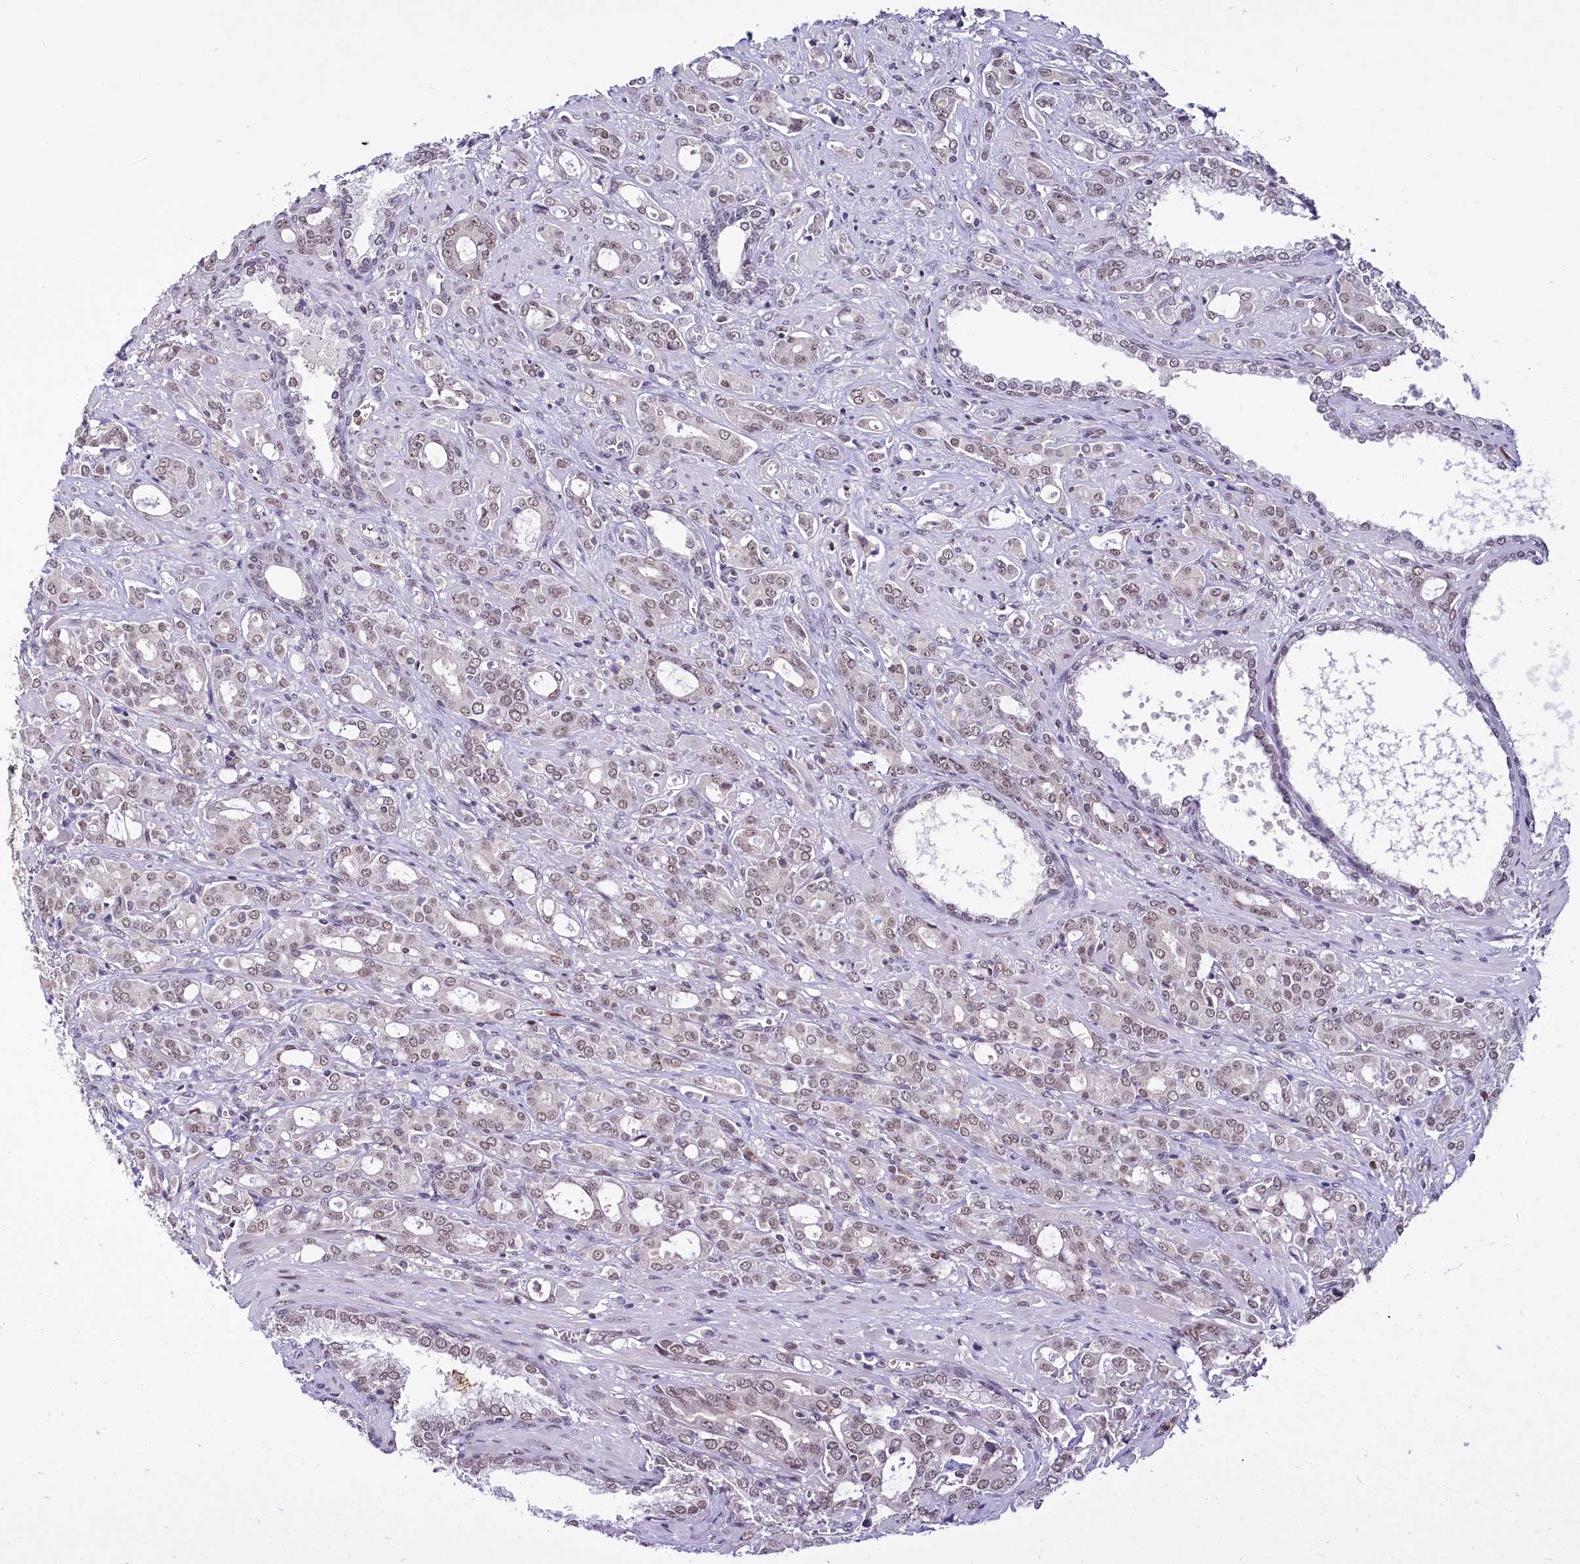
{"staining": {"intensity": "weak", "quantity": "<25%", "location": "nuclear"}, "tissue": "prostate cancer", "cell_type": "Tumor cells", "image_type": "cancer", "snomed": [{"axis": "morphology", "description": "Adenocarcinoma, High grade"}, {"axis": "topography", "description": "Prostate"}], "caption": "DAB immunohistochemical staining of prostate high-grade adenocarcinoma reveals no significant staining in tumor cells.", "gene": "SCAF11", "patient": {"sex": "male", "age": 72}}